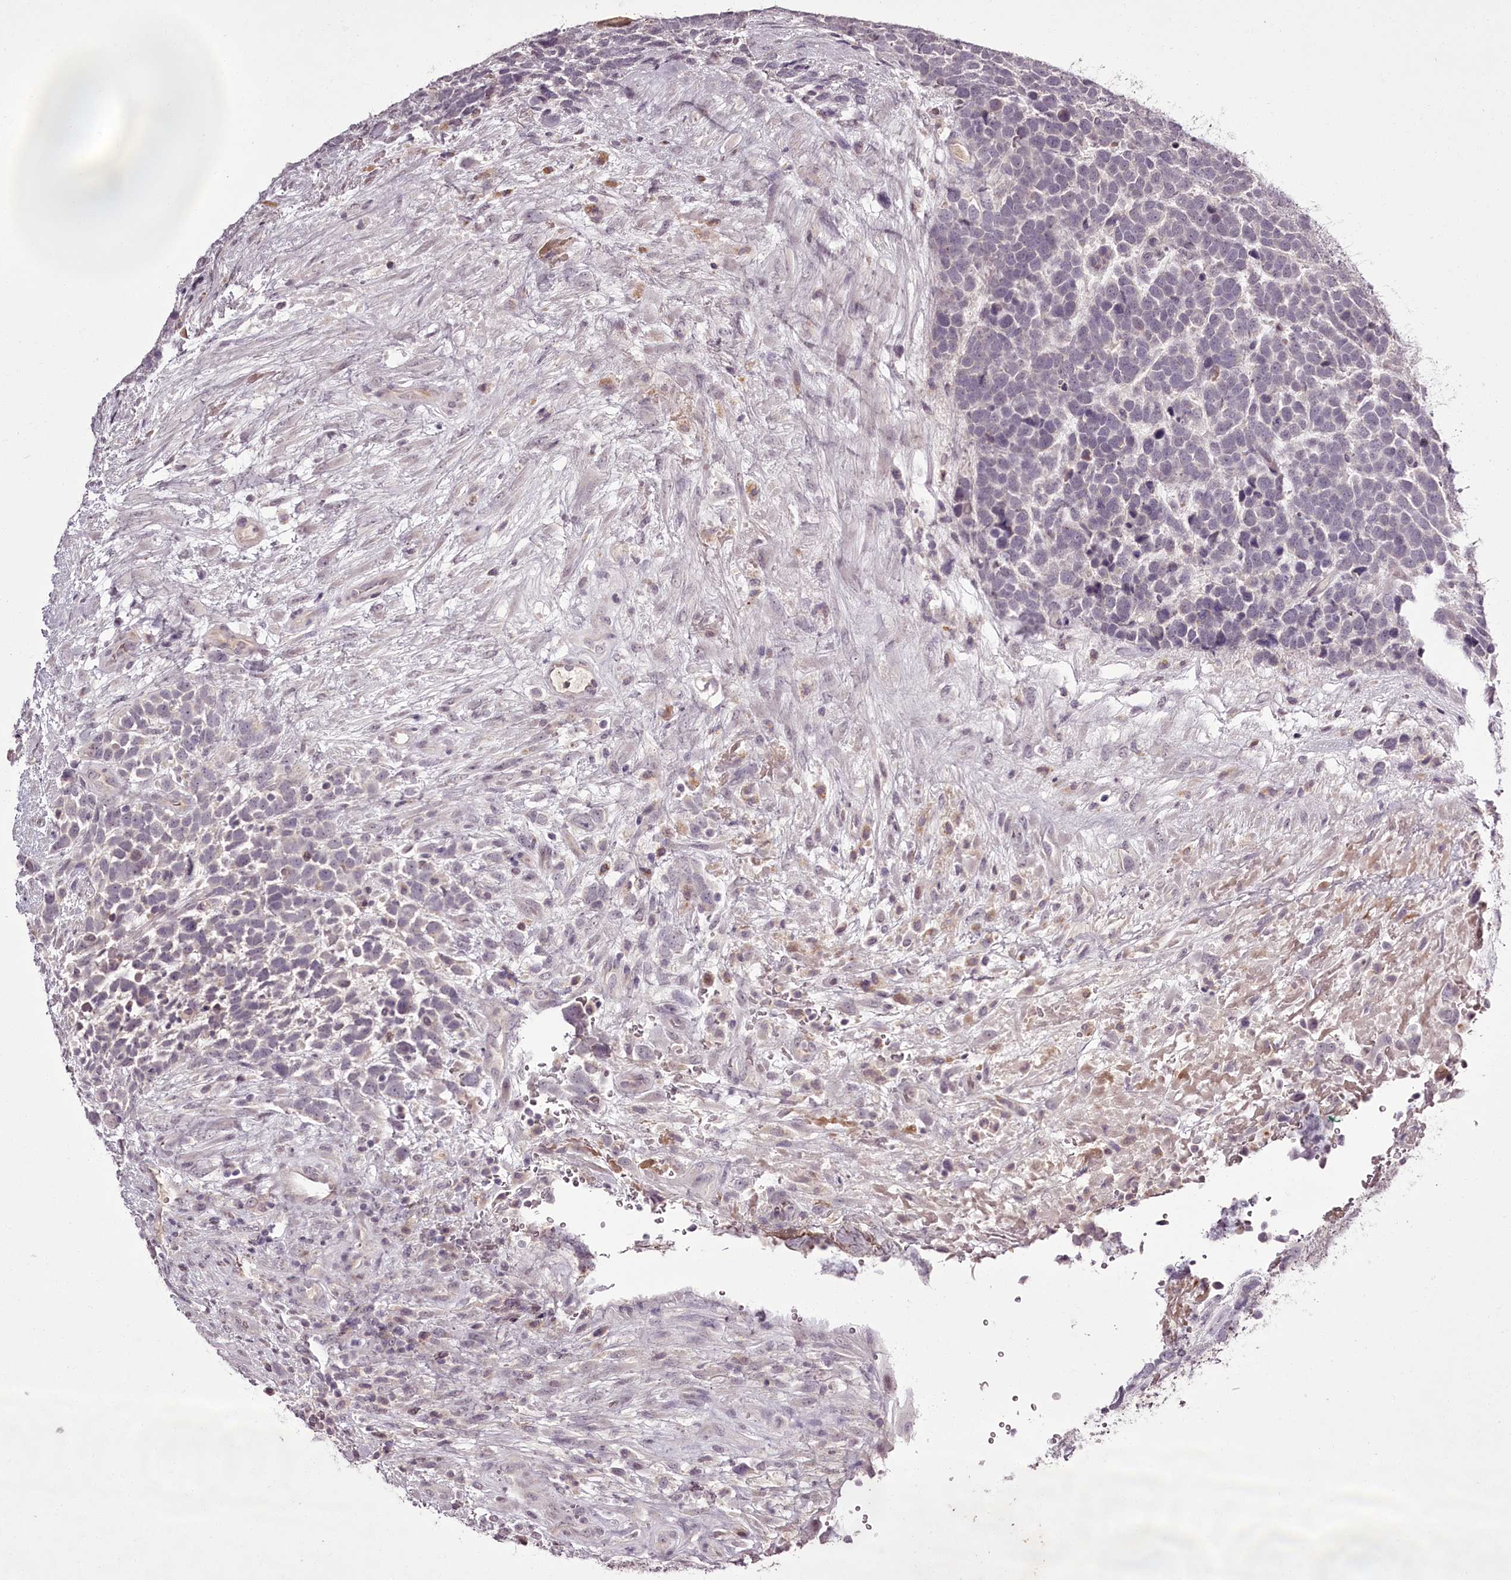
{"staining": {"intensity": "negative", "quantity": "none", "location": "none"}, "tissue": "urothelial cancer", "cell_type": "Tumor cells", "image_type": "cancer", "snomed": [{"axis": "morphology", "description": "Urothelial carcinoma, High grade"}, {"axis": "topography", "description": "Urinary bladder"}], "caption": "High power microscopy micrograph of an immunohistochemistry histopathology image of urothelial cancer, revealing no significant staining in tumor cells.", "gene": "RBMXL2", "patient": {"sex": "female", "age": 82}}